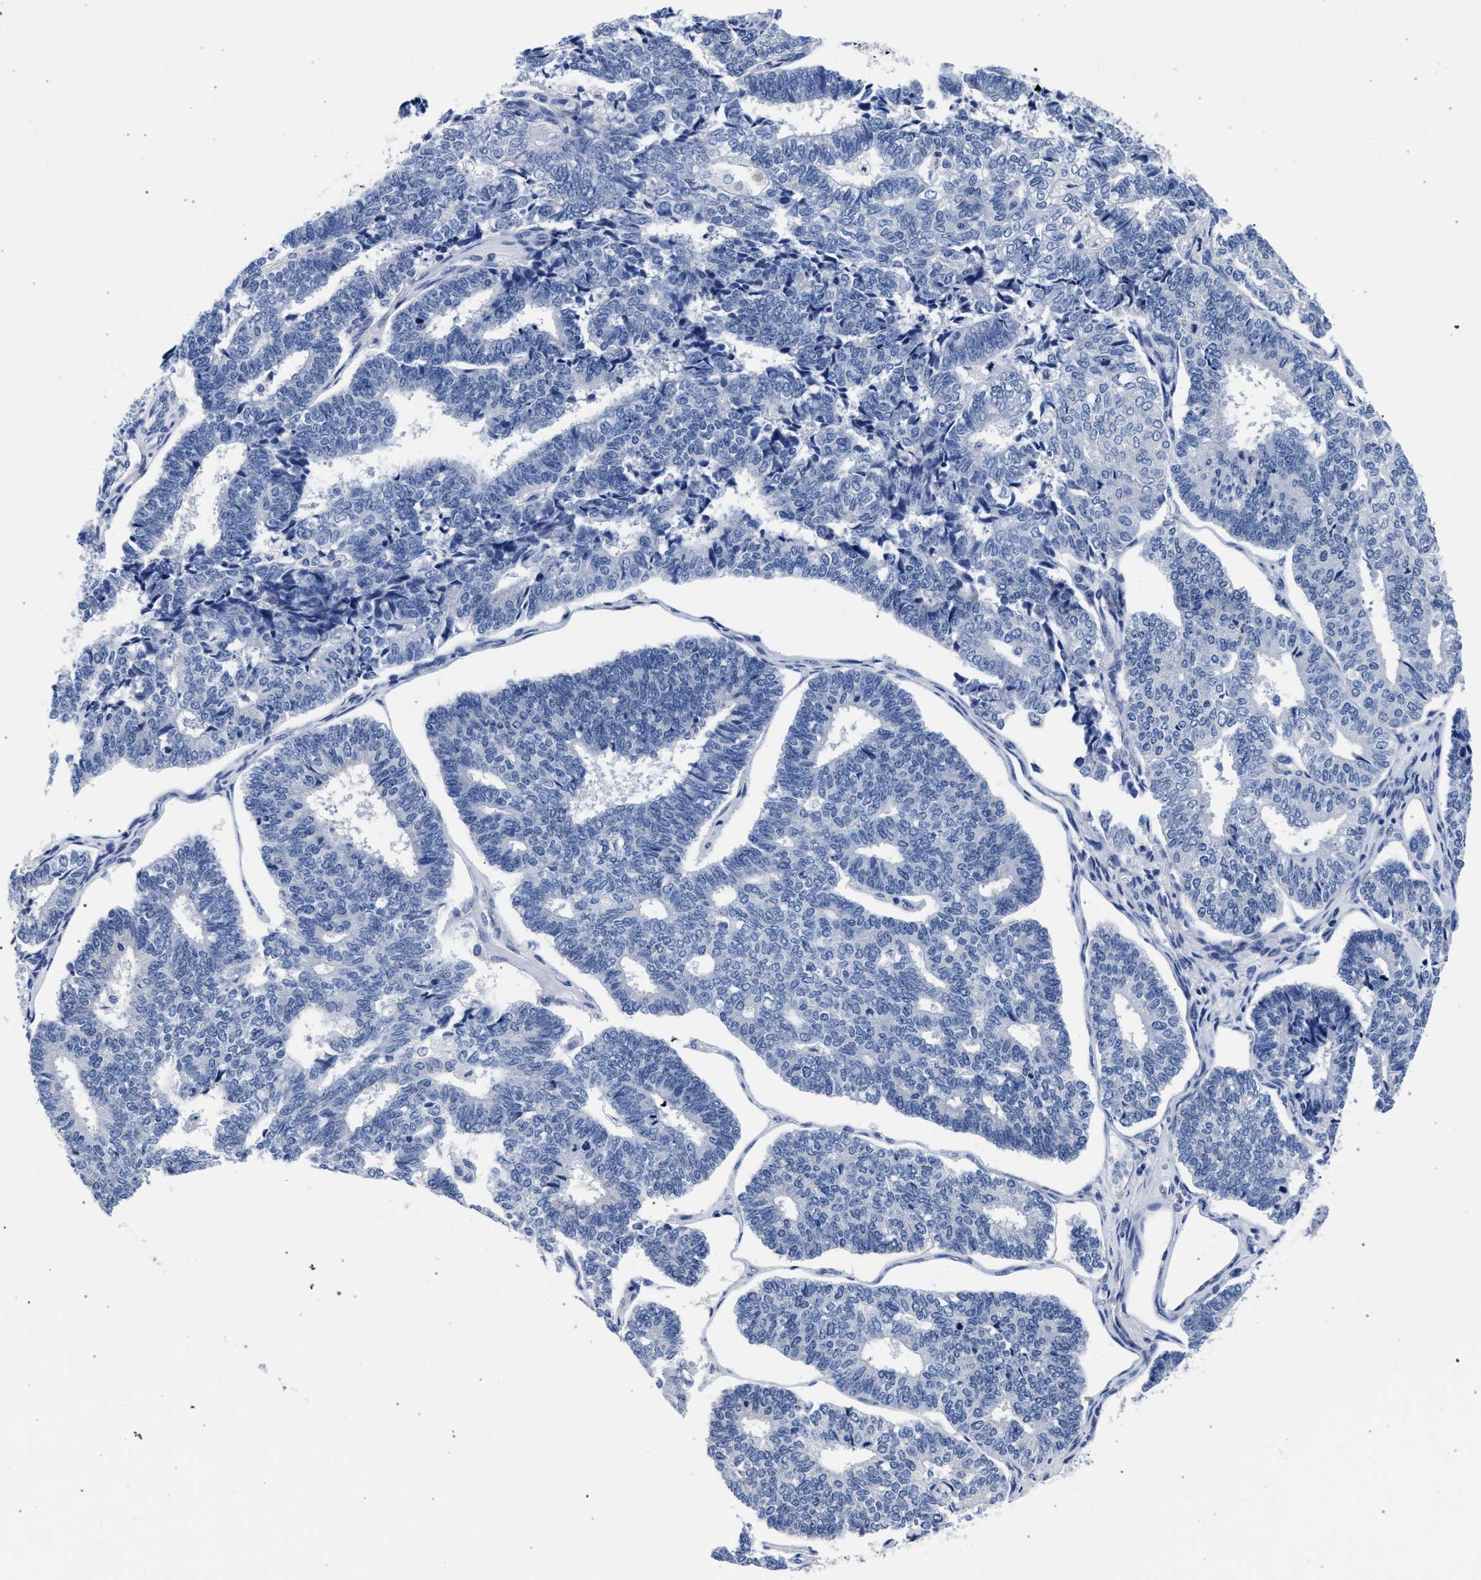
{"staining": {"intensity": "negative", "quantity": "none", "location": "none"}, "tissue": "endometrial cancer", "cell_type": "Tumor cells", "image_type": "cancer", "snomed": [{"axis": "morphology", "description": "Adenocarcinoma, NOS"}, {"axis": "topography", "description": "Endometrium"}], "caption": "Adenocarcinoma (endometrial) stained for a protein using IHC shows no staining tumor cells.", "gene": "AKAP4", "patient": {"sex": "female", "age": 70}}